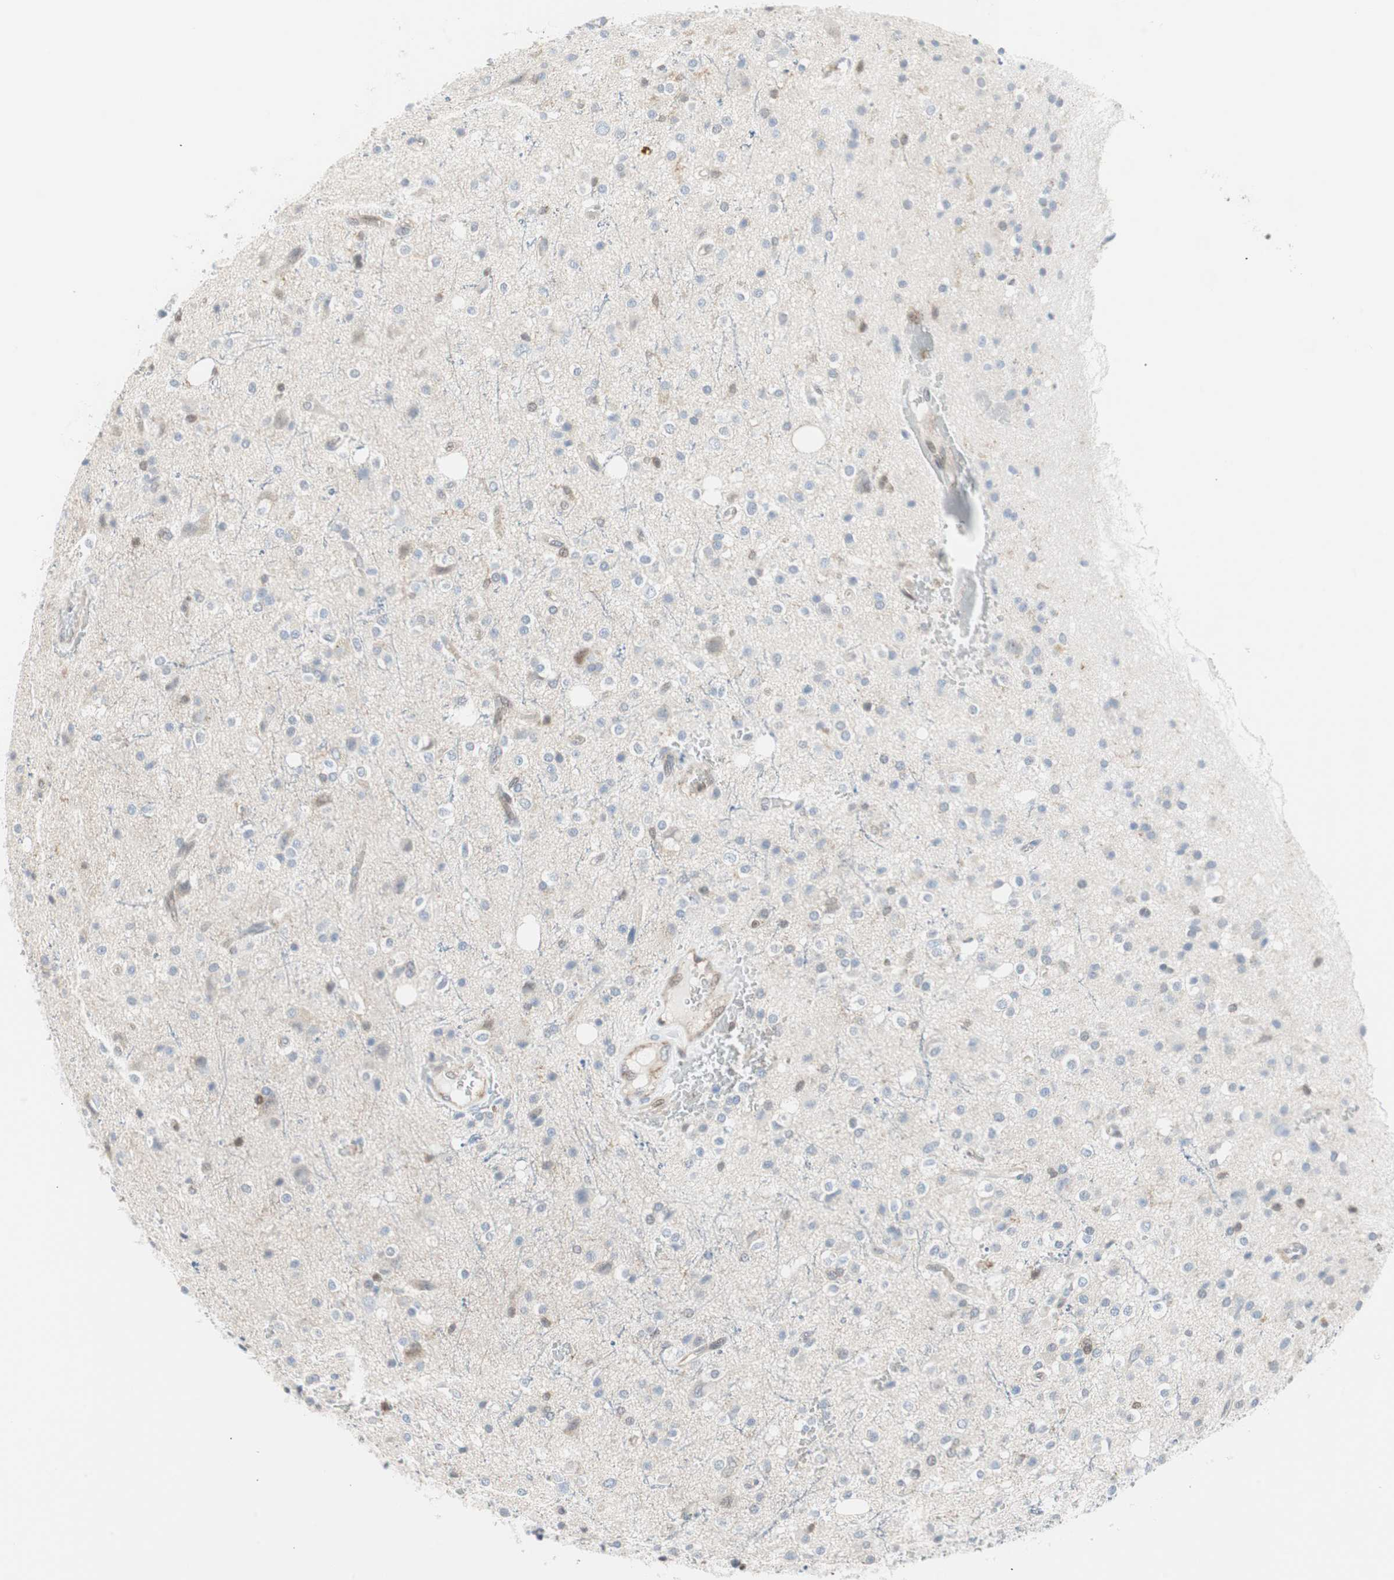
{"staining": {"intensity": "negative", "quantity": "none", "location": "none"}, "tissue": "glioma", "cell_type": "Tumor cells", "image_type": "cancer", "snomed": [{"axis": "morphology", "description": "Glioma, malignant, High grade"}, {"axis": "topography", "description": "Brain"}], "caption": "Human glioma stained for a protein using immunohistochemistry (IHC) shows no staining in tumor cells.", "gene": "PPP1CA", "patient": {"sex": "male", "age": 47}}